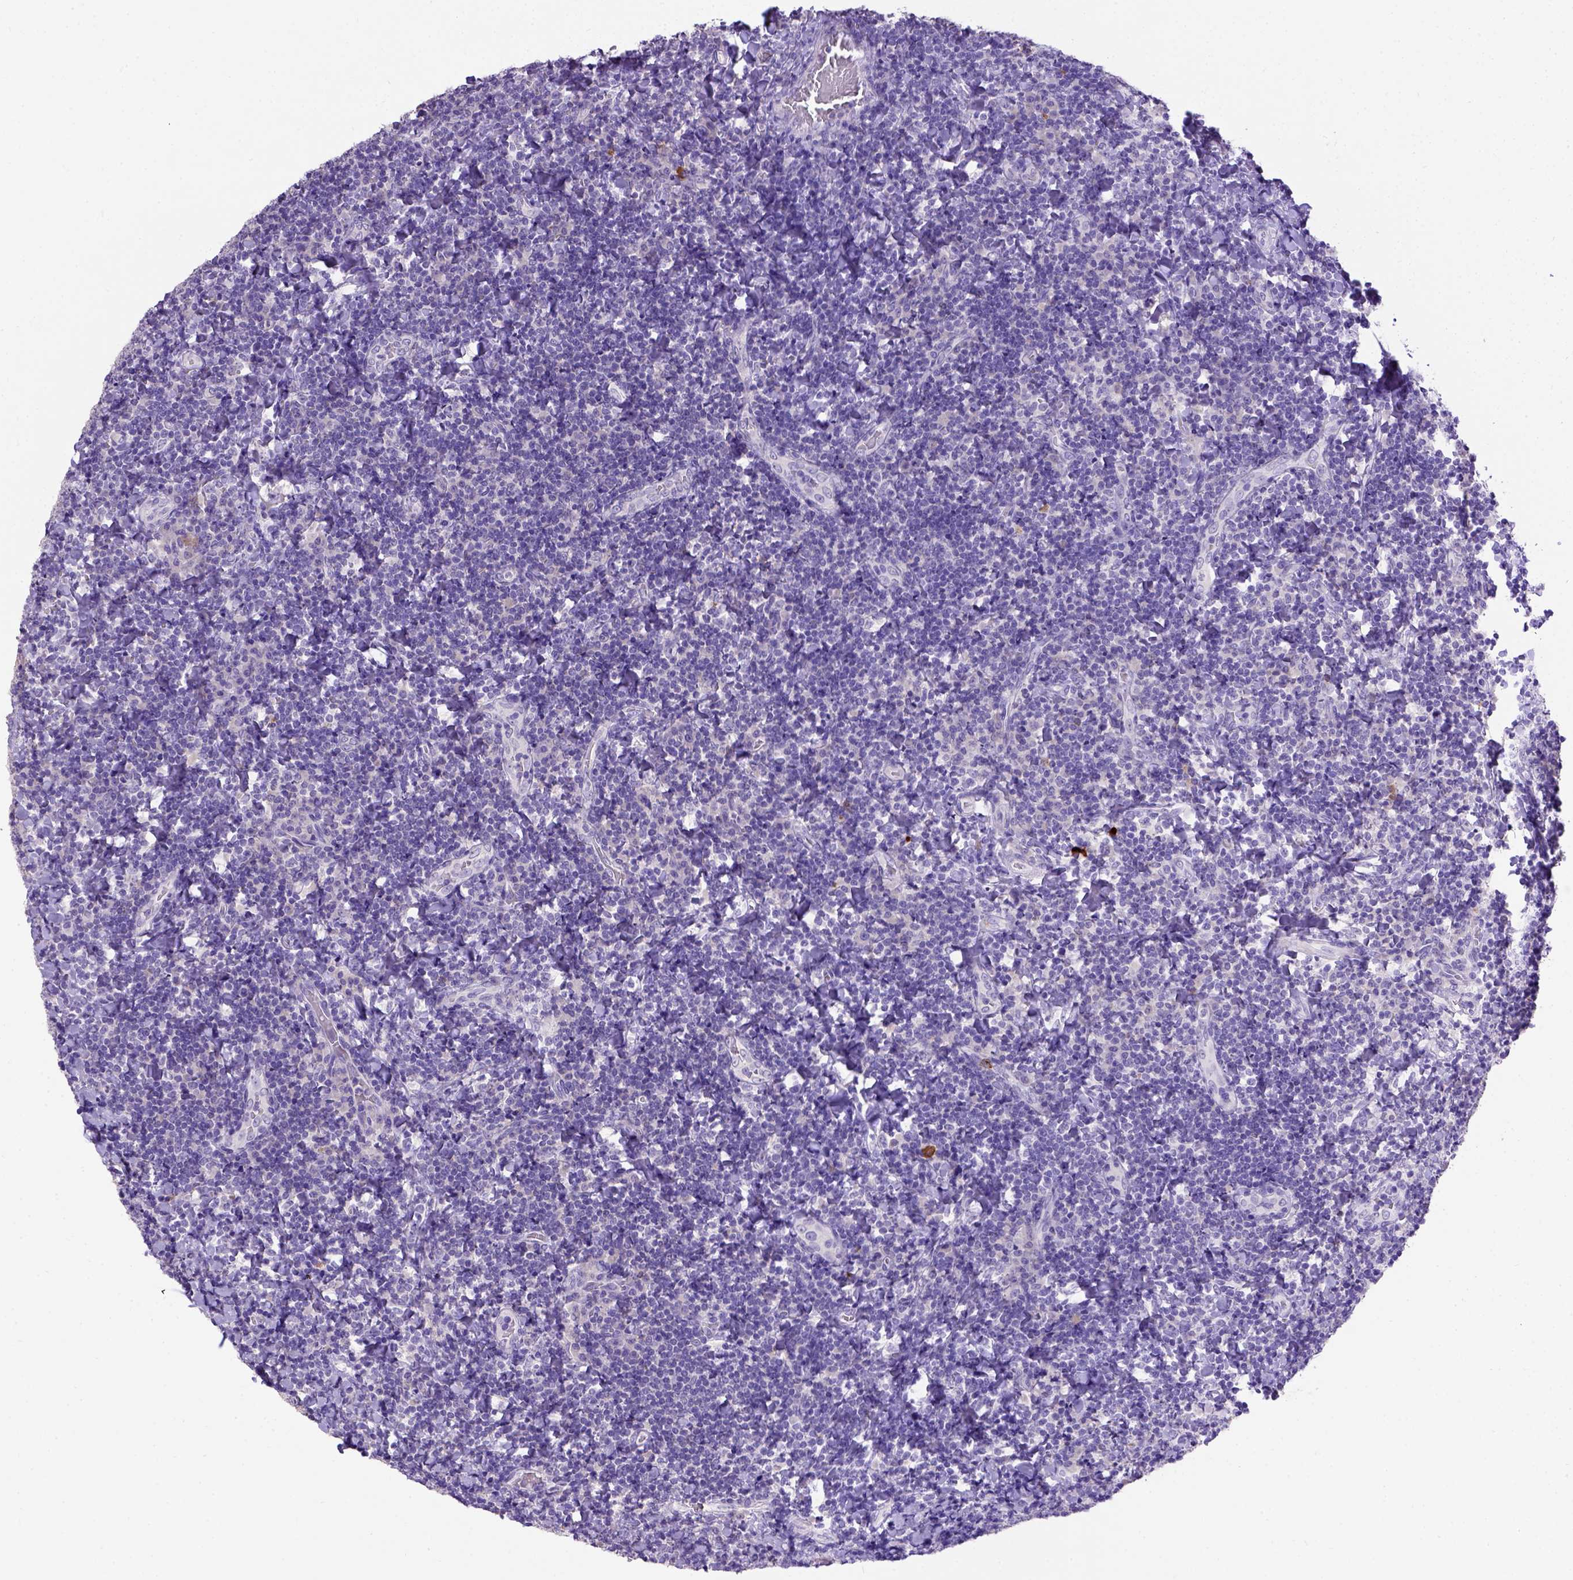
{"staining": {"intensity": "strong", "quantity": "<25%", "location": "cytoplasmic/membranous"}, "tissue": "tonsil", "cell_type": "Germinal center cells", "image_type": "normal", "snomed": [{"axis": "morphology", "description": "Normal tissue, NOS"}, {"axis": "topography", "description": "Tonsil"}], "caption": "A brown stain shows strong cytoplasmic/membranous positivity of a protein in germinal center cells of benign tonsil.", "gene": "B3GAT1", "patient": {"sex": "male", "age": 17}}